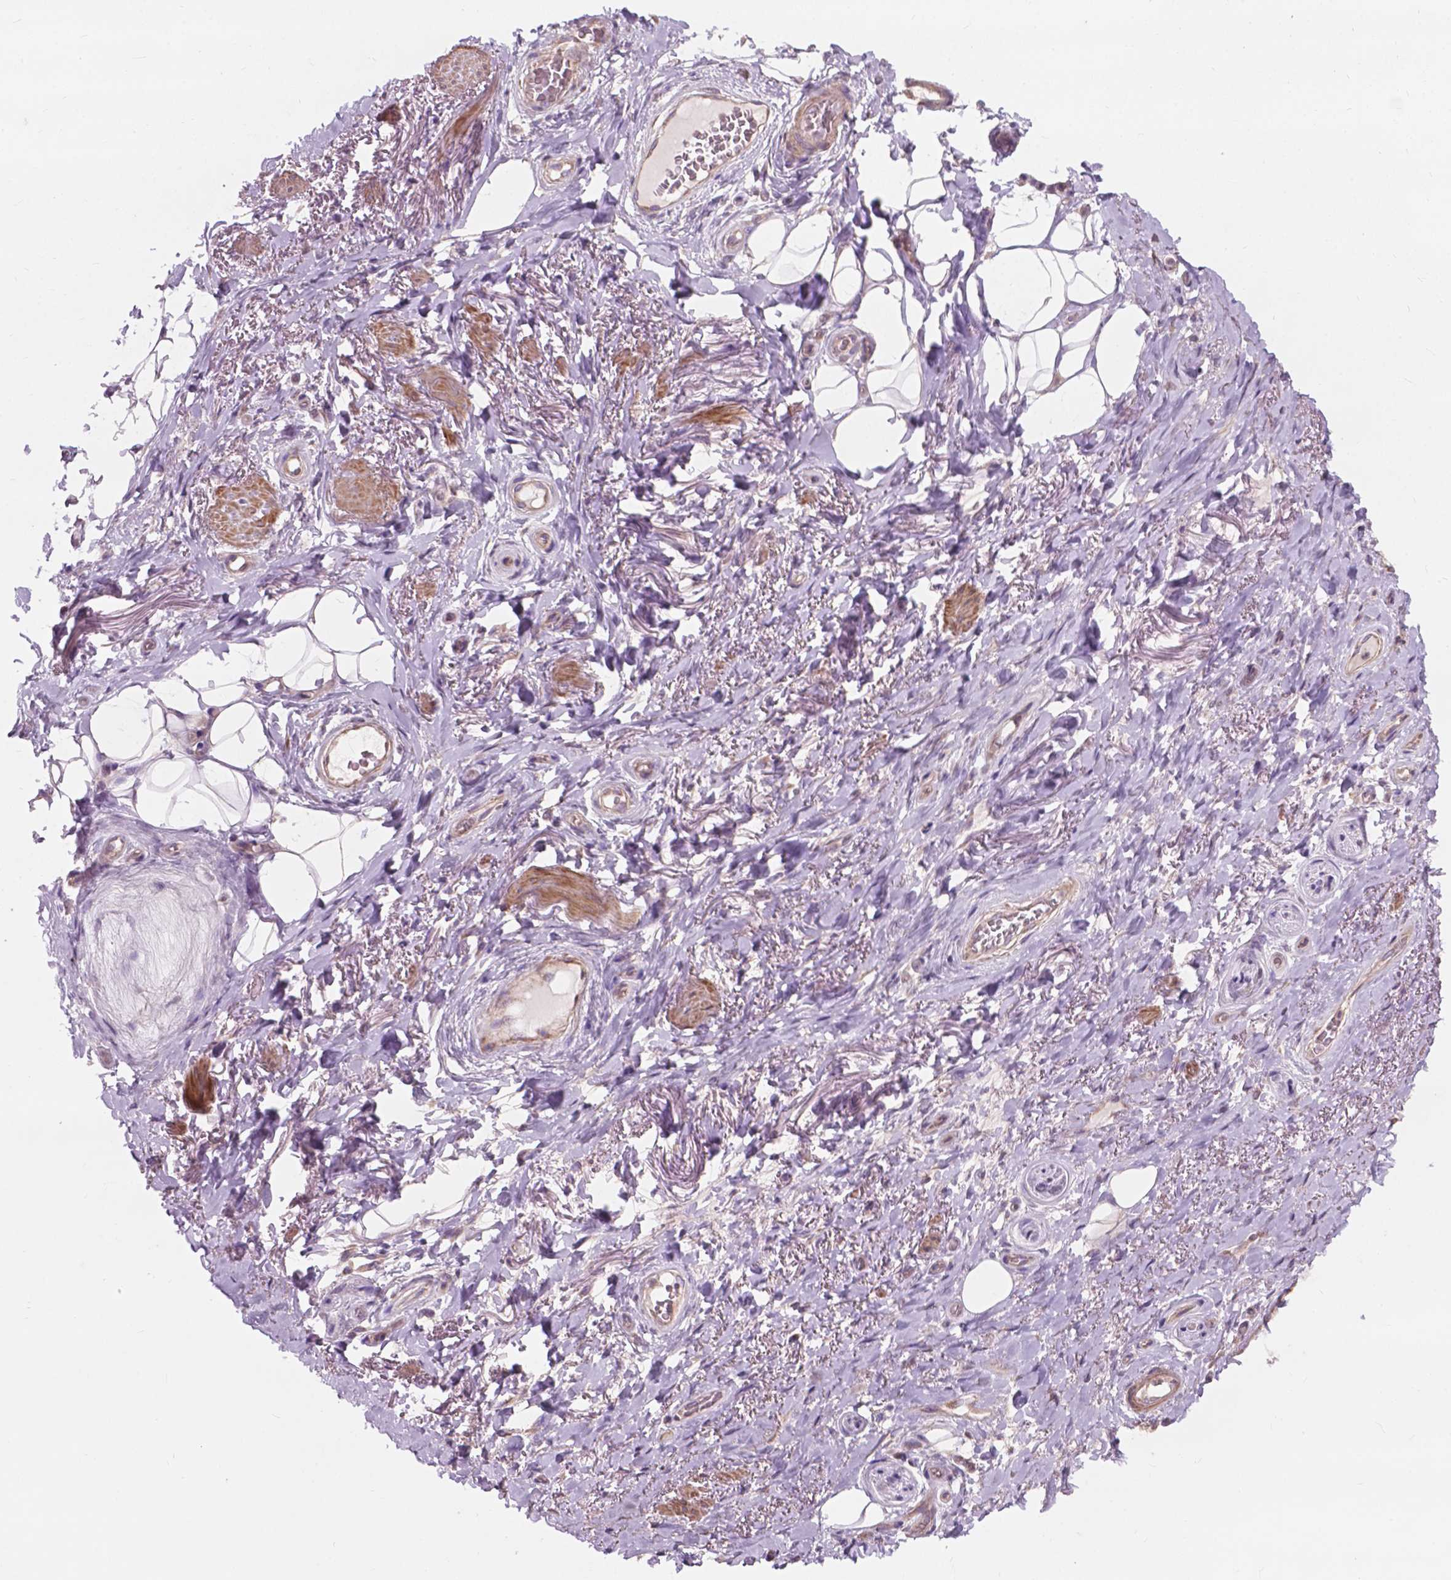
{"staining": {"intensity": "negative", "quantity": "none", "location": "none"}, "tissue": "adipose tissue", "cell_type": "Adipocytes", "image_type": "normal", "snomed": [{"axis": "morphology", "description": "Normal tissue, NOS"}, {"axis": "topography", "description": "Anal"}, {"axis": "topography", "description": "Peripheral nerve tissue"}], "caption": "This is a photomicrograph of immunohistochemistry (IHC) staining of unremarkable adipose tissue, which shows no expression in adipocytes. Brightfield microscopy of immunohistochemistry stained with DAB (3,3'-diaminobenzidine) (brown) and hematoxylin (blue), captured at high magnification.", "gene": "NDUFA10", "patient": {"sex": "male", "age": 53}}